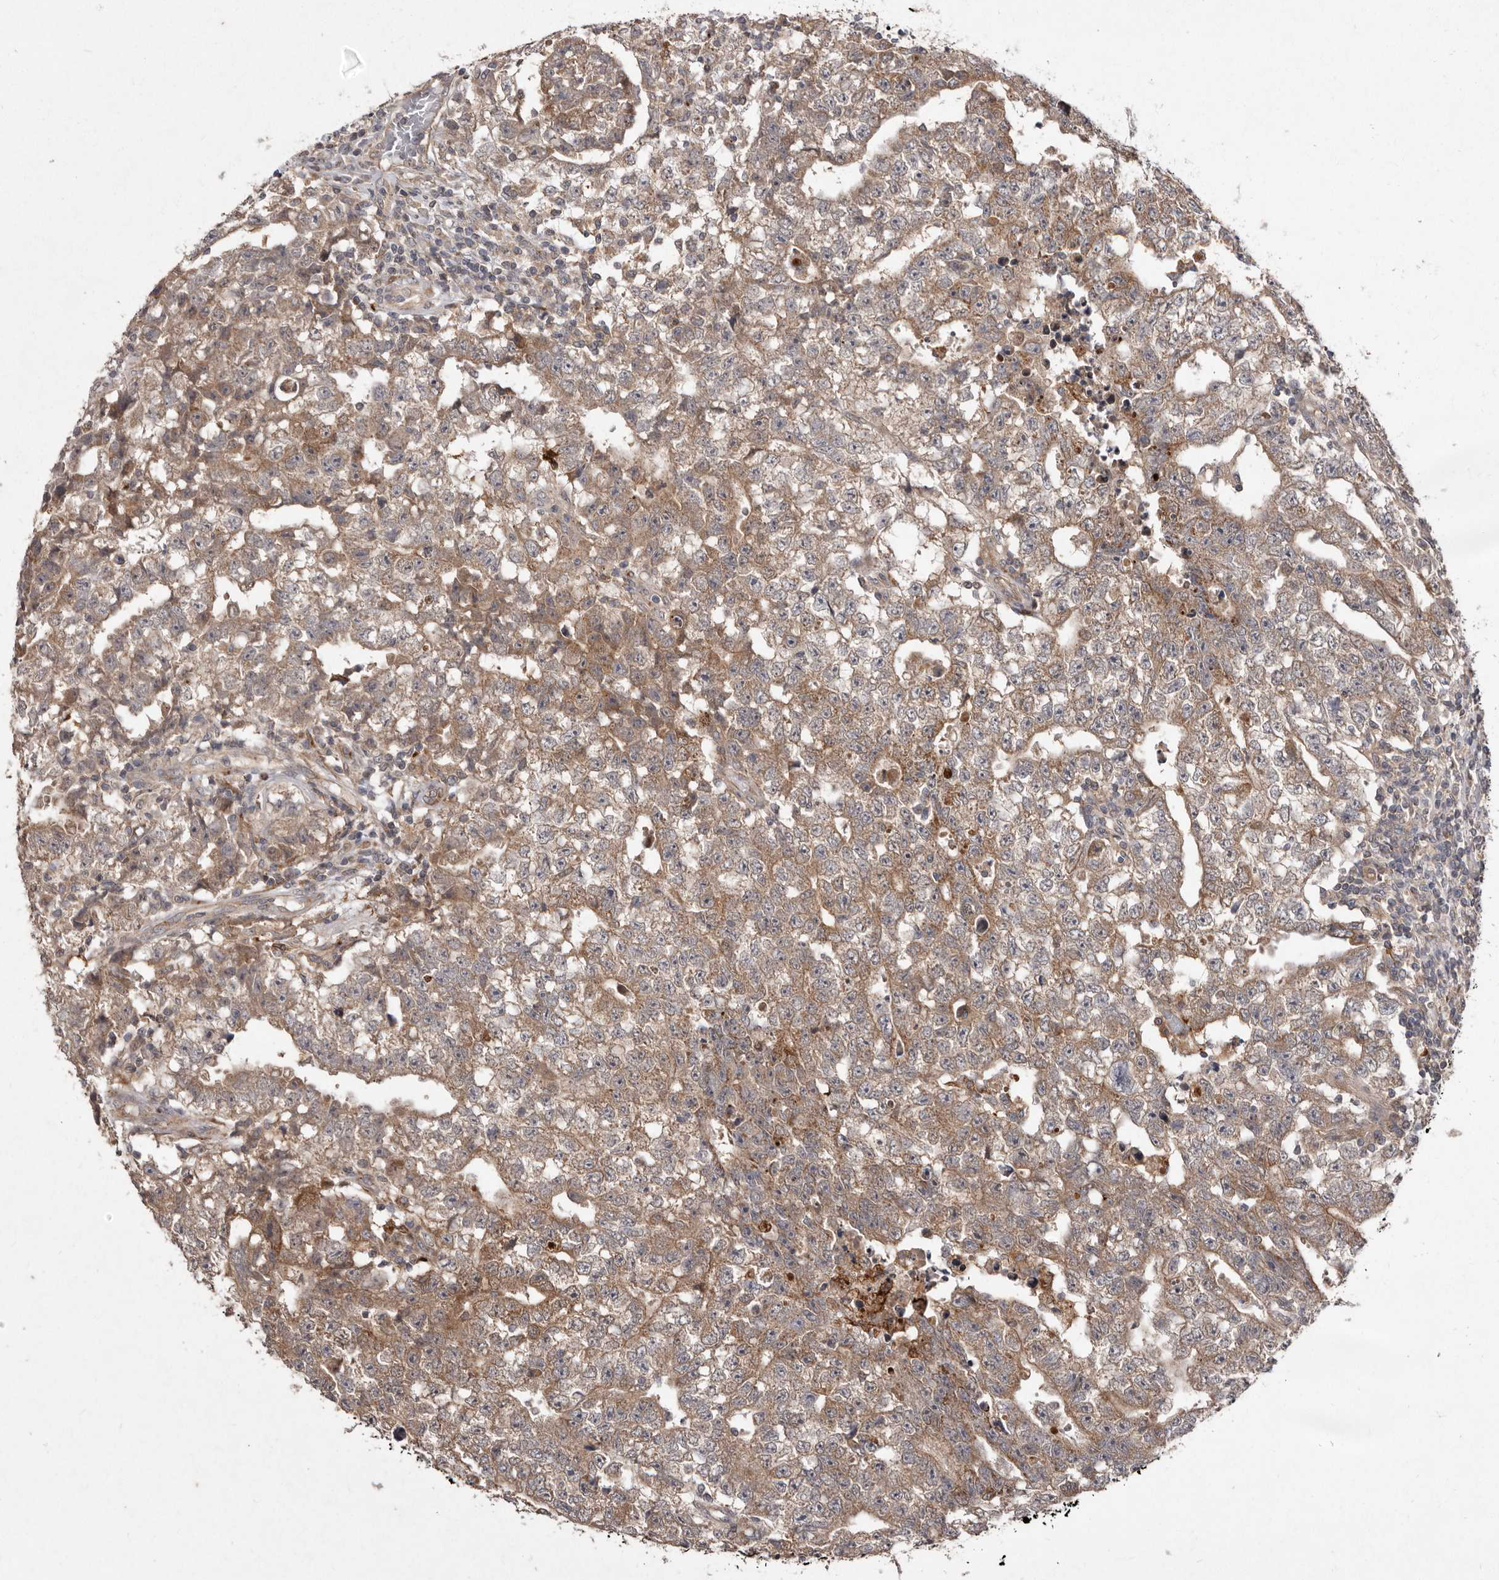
{"staining": {"intensity": "moderate", "quantity": "25%-75%", "location": "cytoplasmic/membranous"}, "tissue": "testis cancer", "cell_type": "Tumor cells", "image_type": "cancer", "snomed": [{"axis": "morphology", "description": "Carcinoma, Embryonal, NOS"}, {"axis": "topography", "description": "Testis"}], "caption": "Testis cancer stained with DAB (3,3'-diaminobenzidine) immunohistochemistry (IHC) displays medium levels of moderate cytoplasmic/membranous staining in approximately 25%-75% of tumor cells. The protein is stained brown, and the nuclei are stained in blue (DAB IHC with brightfield microscopy, high magnification).", "gene": "FLAD1", "patient": {"sex": "male", "age": 25}}